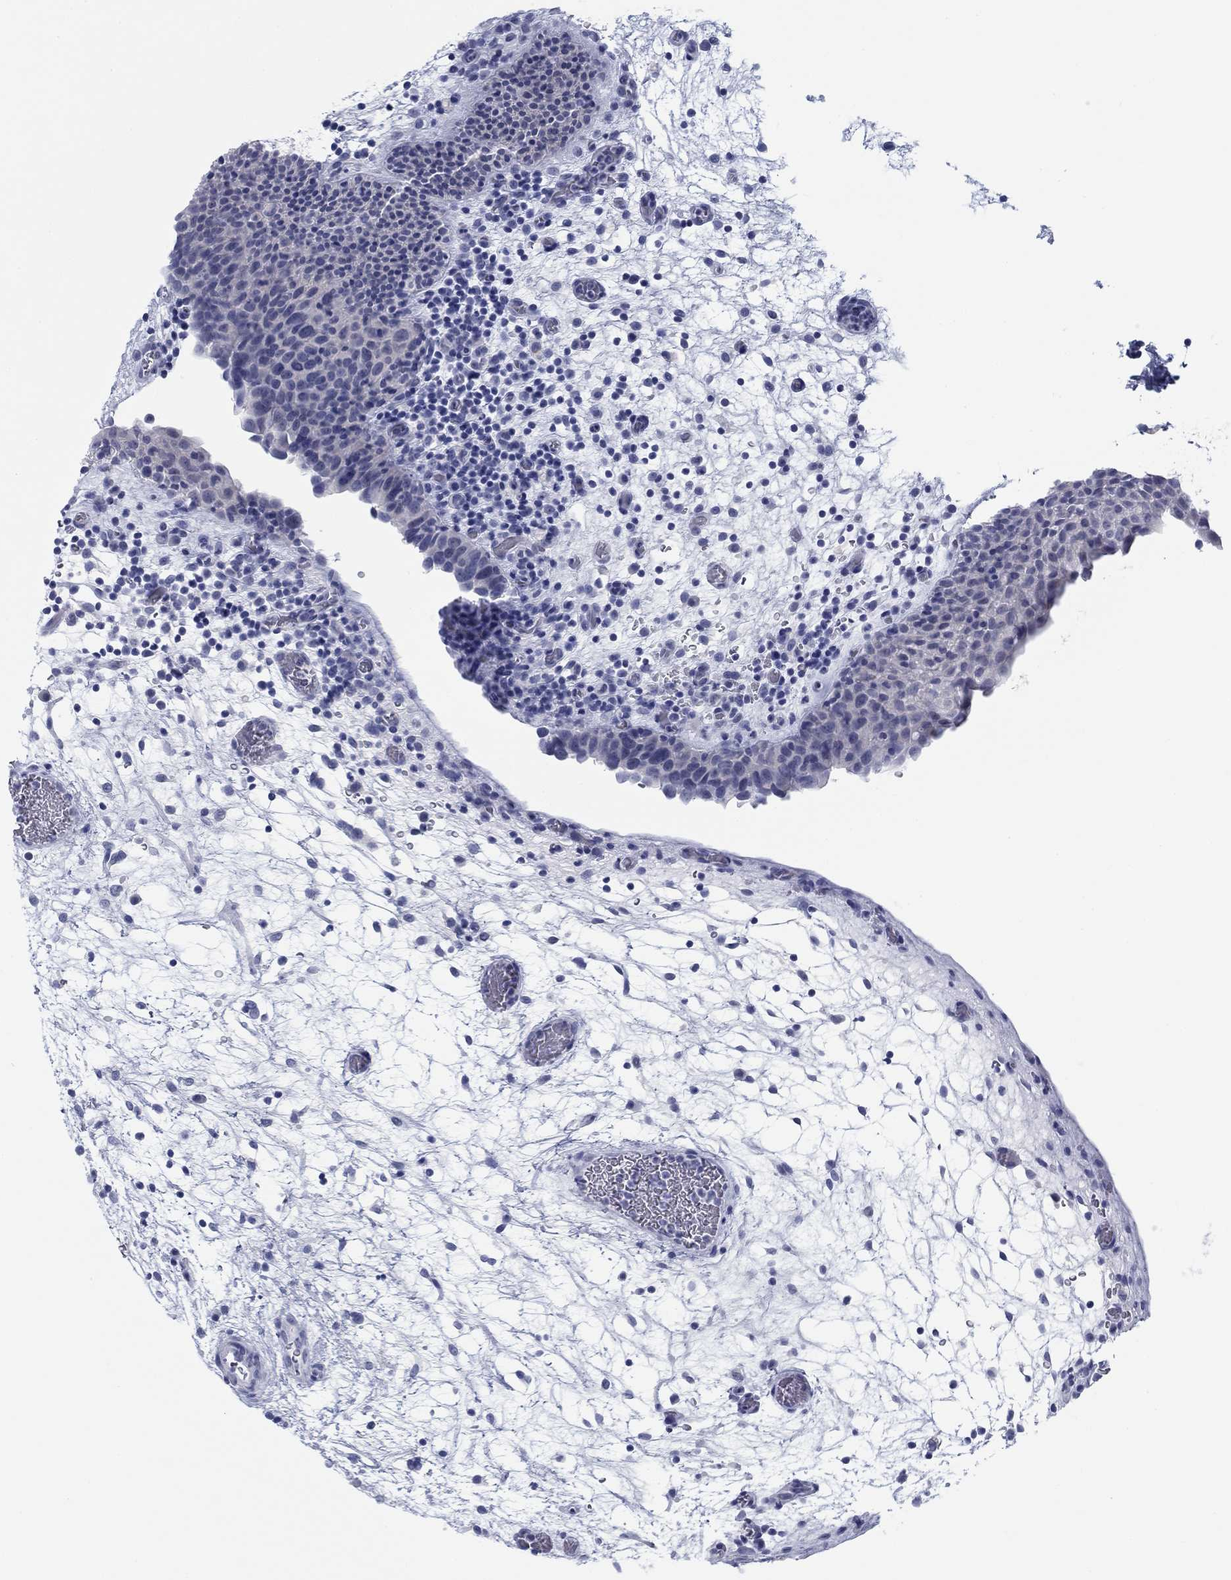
{"staining": {"intensity": "negative", "quantity": "none", "location": "none"}, "tissue": "urinary bladder", "cell_type": "Urothelial cells", "image_type": "normal", "snomed": [{"axis": "morphology", "description": "Normal tissue, NOS"}, {"axis": "topography", "description": "Urinary bladder"}], "caption": "A photomicrograph of urinary bladder stained for a protein displays no brown staining in urothelial cells. (Immunohistochemistry (ihc), brightfield microscopy, high magnification).", "gene": "DNAL1", "patient": {"sex": "male", "age": 37}}